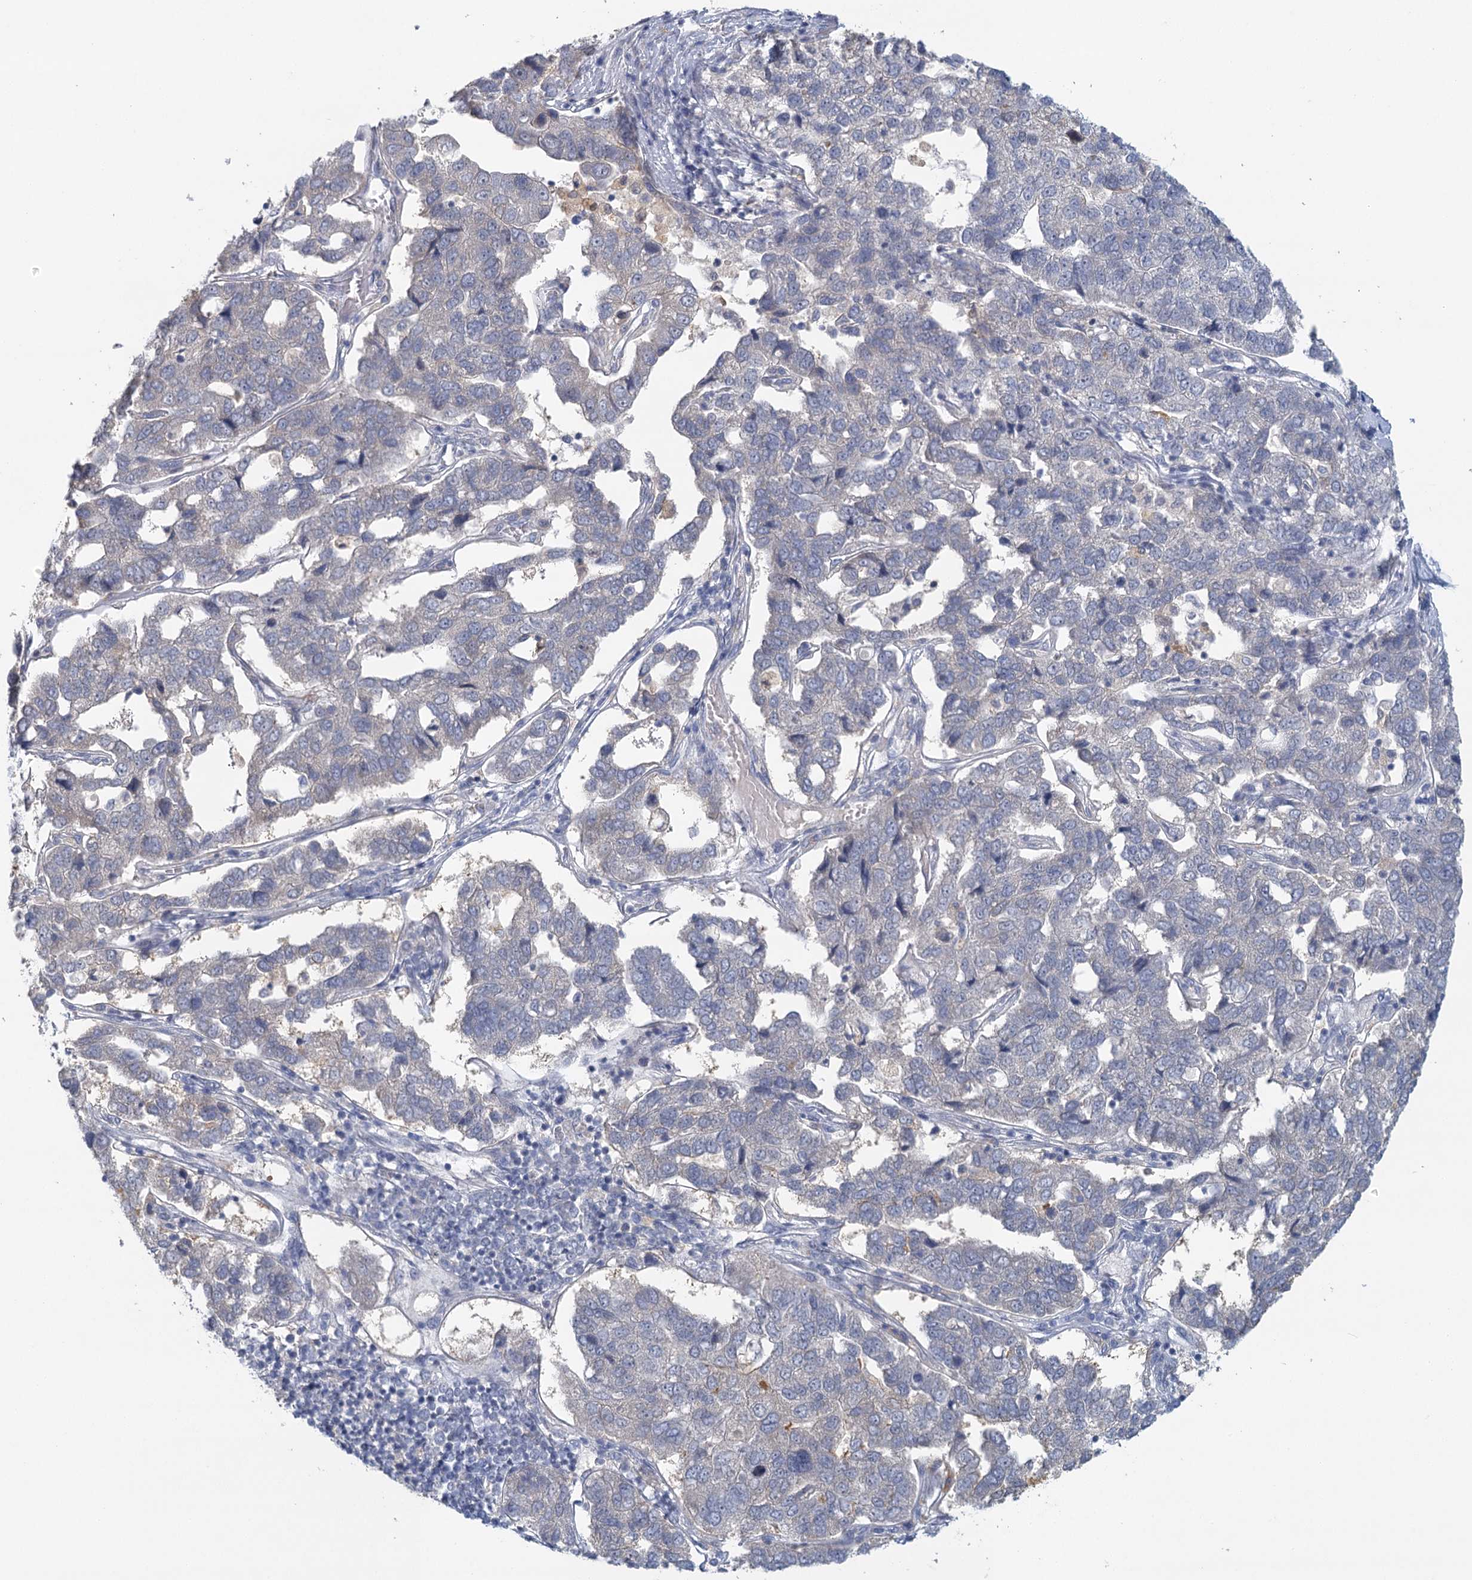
{"staining": {"intensity": "negative", "quantity": "none", "location": "none"}, "tissue": "pancreatic cancer", "cell_type": "Tumor cells", "image_type": "cancer", "snomed": [{"axis": "morphology", "description": "Adenocarcinoma, NOS"}, {"axis": "topography", "description": "Pancreas"}], "caption": "Human pancreatic adenocarcinoma stained for a protein using immunohistochemistry displays no expression in tumor cells.", "gene": "MYO7B", "patient": {"sex": "female", "age": 61}}